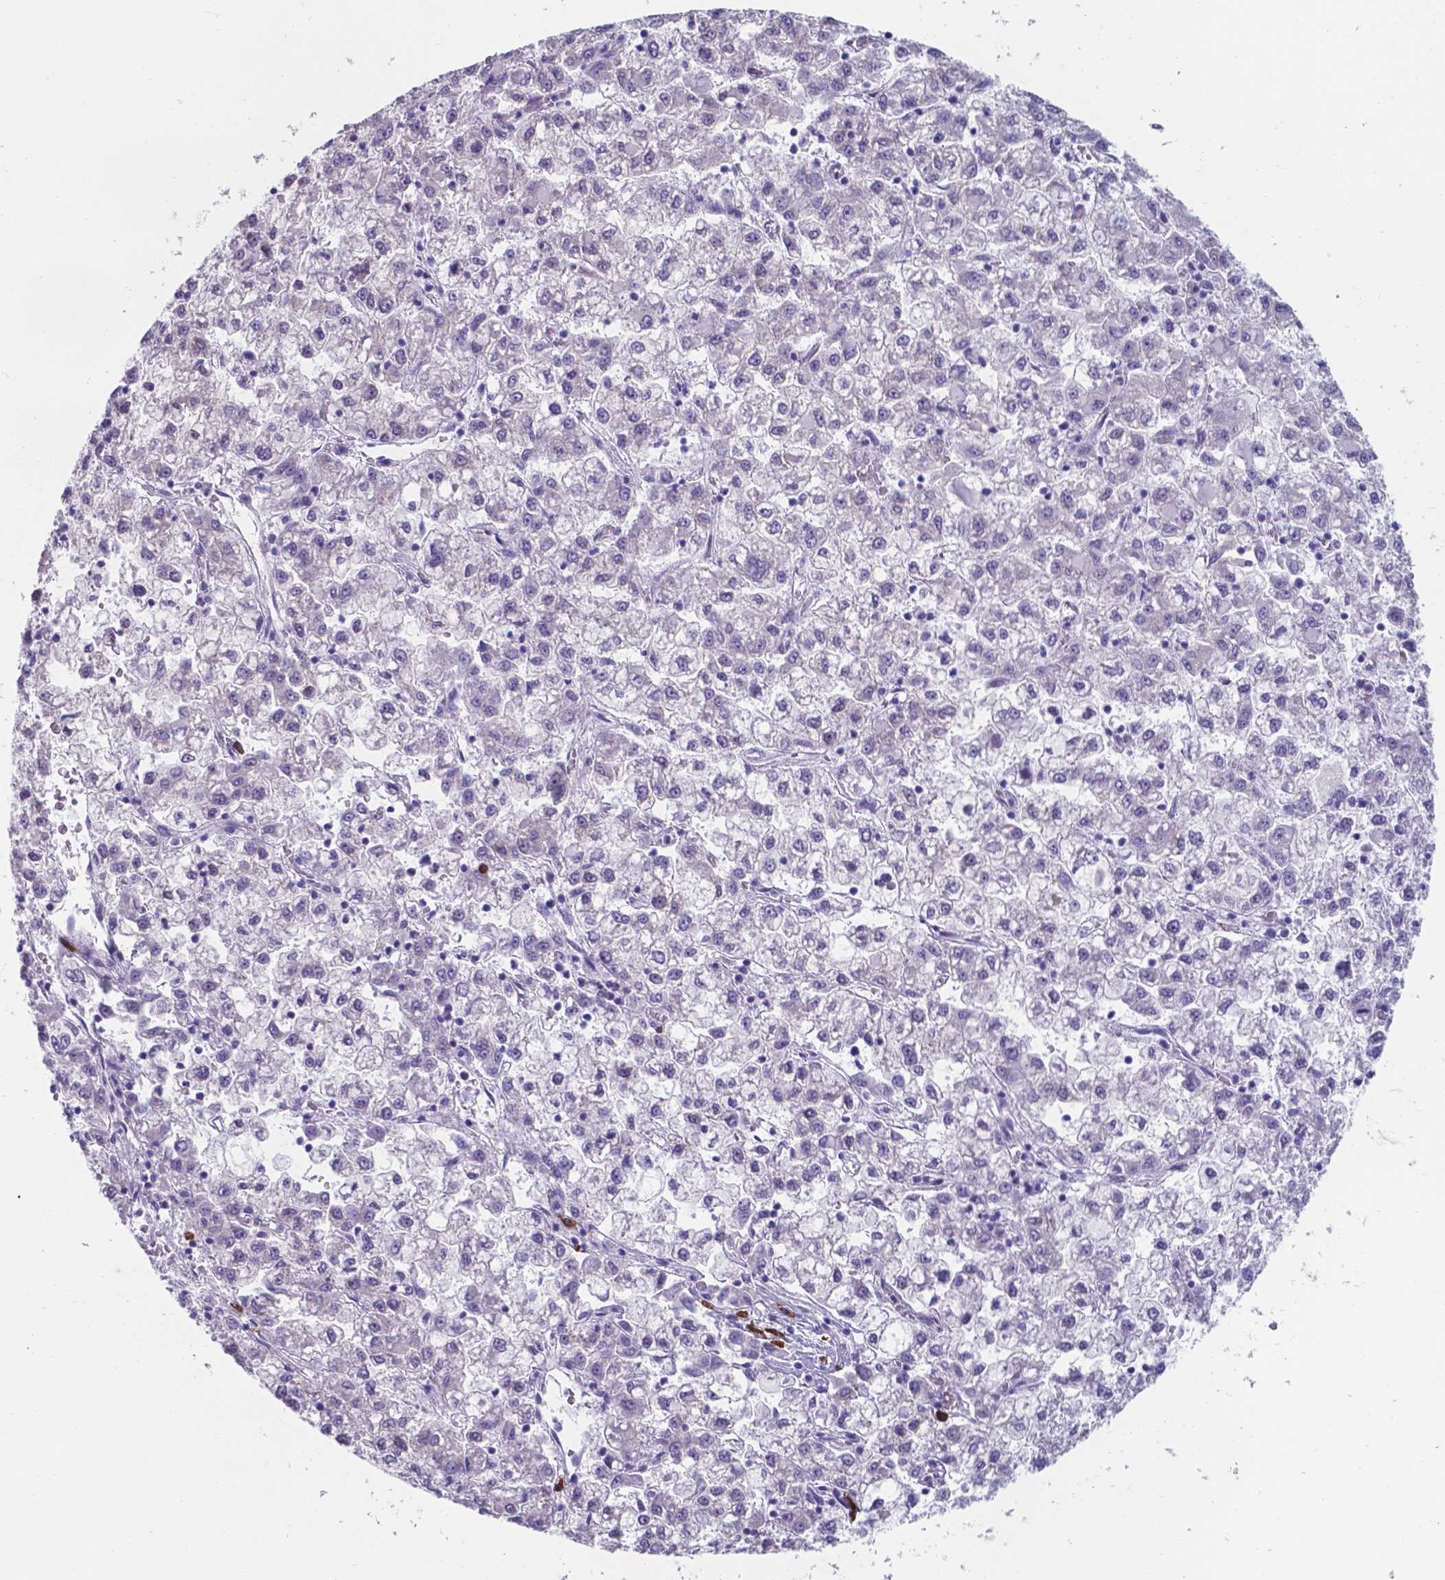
{"staining": {"intensity": "negative", "quantity": "none", "location": "none"}, "tissue": "liver cancer", "cell_type": "Tumor cells", "image_type": "cancer", "snomed": [{"axis": "morphology", "description": "Carcinoma, Hepatocellular, NOS"}, {"axis": "topography", "description": "Liver"}], "caption": "Protein analysis of liver cancer (hepatocellular carcinoma) demonstrates no significant positivity in tumor cells. (Stains: DAB IHC with hematoxylin counter stain, Microscopy: brightfield microscopy at high magnification).", "gene": "UBE2J1", "patient": {"sex": "male", "age": 40}}